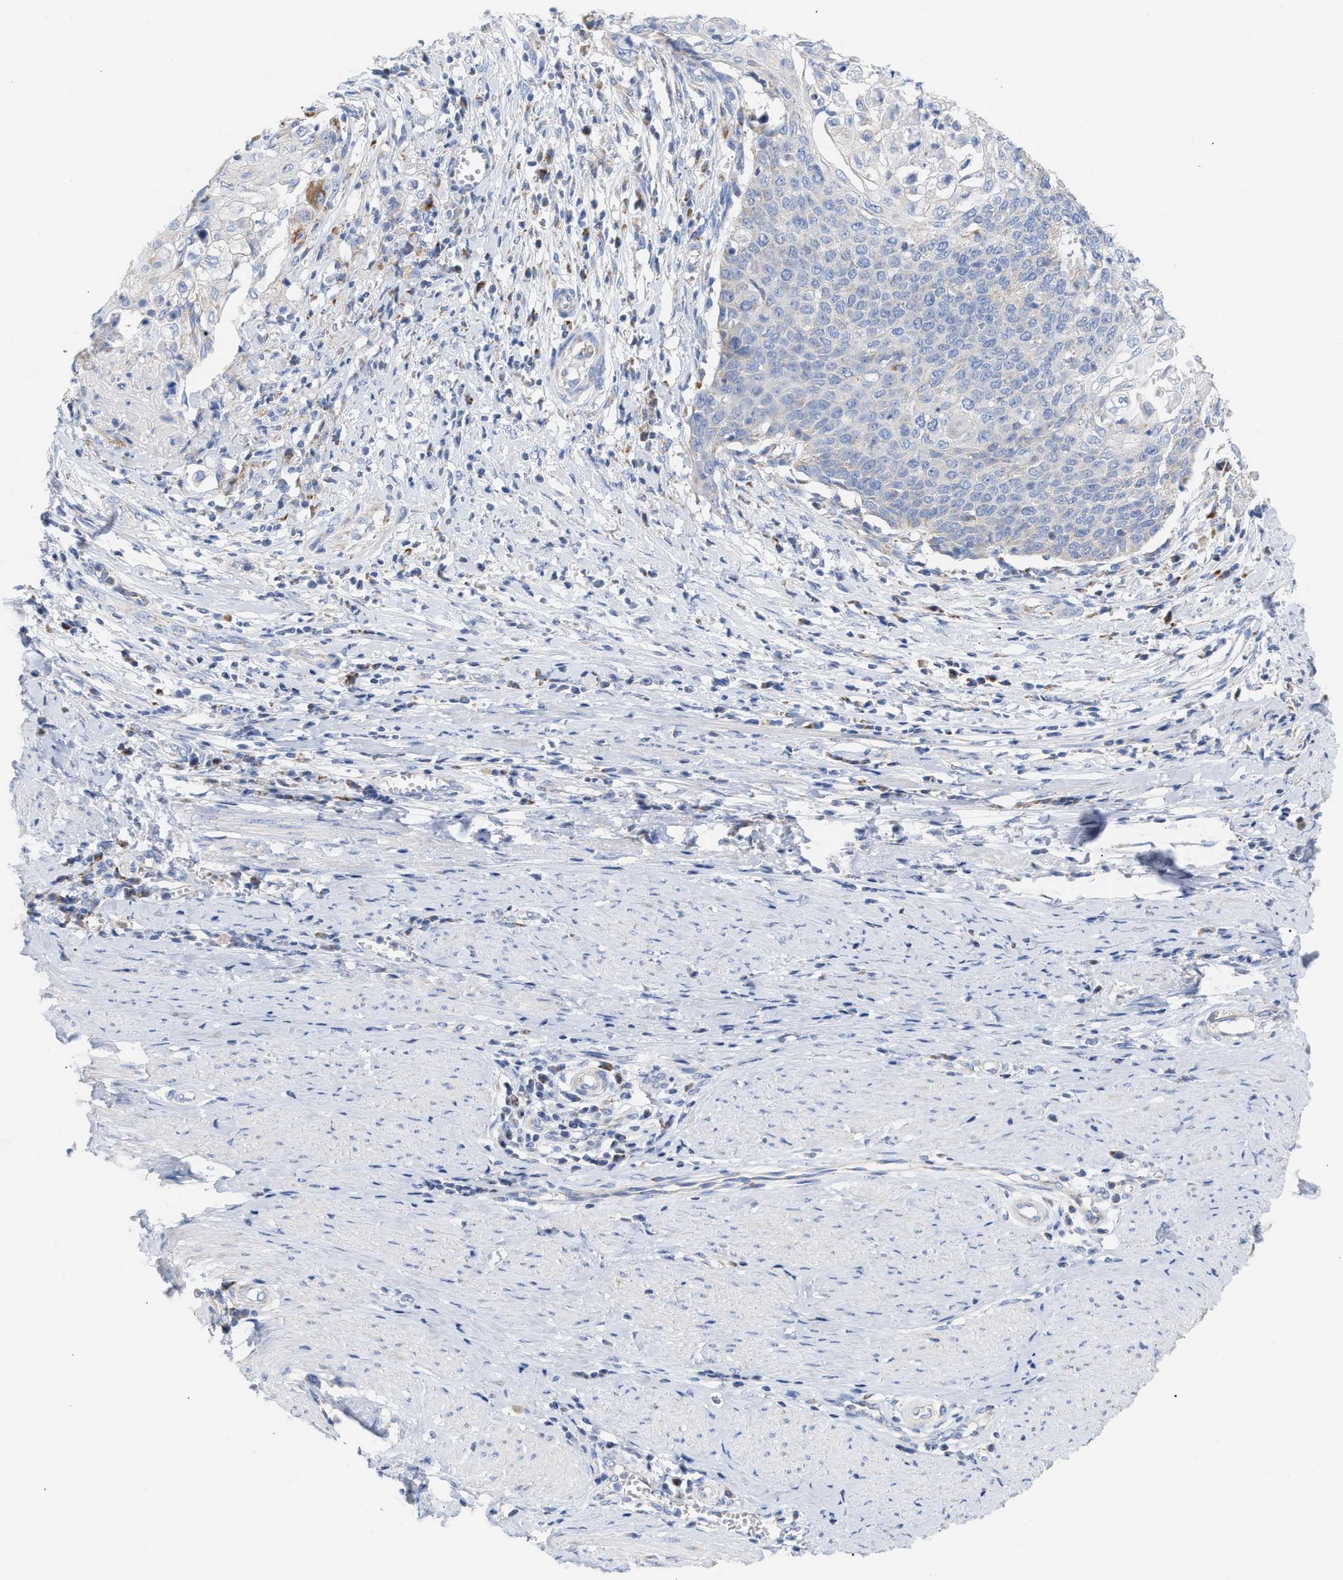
{"staining": {"intensity": "weak", "quantity": "<25%", "location": "cytoplasmic/membranous"}, "tissue": "cervical cancer", "cell_type": "Tumor cells", "image_type": "cancer", "snomed": [{"axis": "morphology", "description": "Squamous cell carcinoma, NOS"}, {"axis": "topography", "description": "Cervix"}], "caption": "IHC photomicrograph of neoplastic tissue: cervical cancer stained with DAB exhibits no significant protein positivity in tumor cells.", "gene": "ACOT13", "patient": {"sex": "female", "age": 39}}